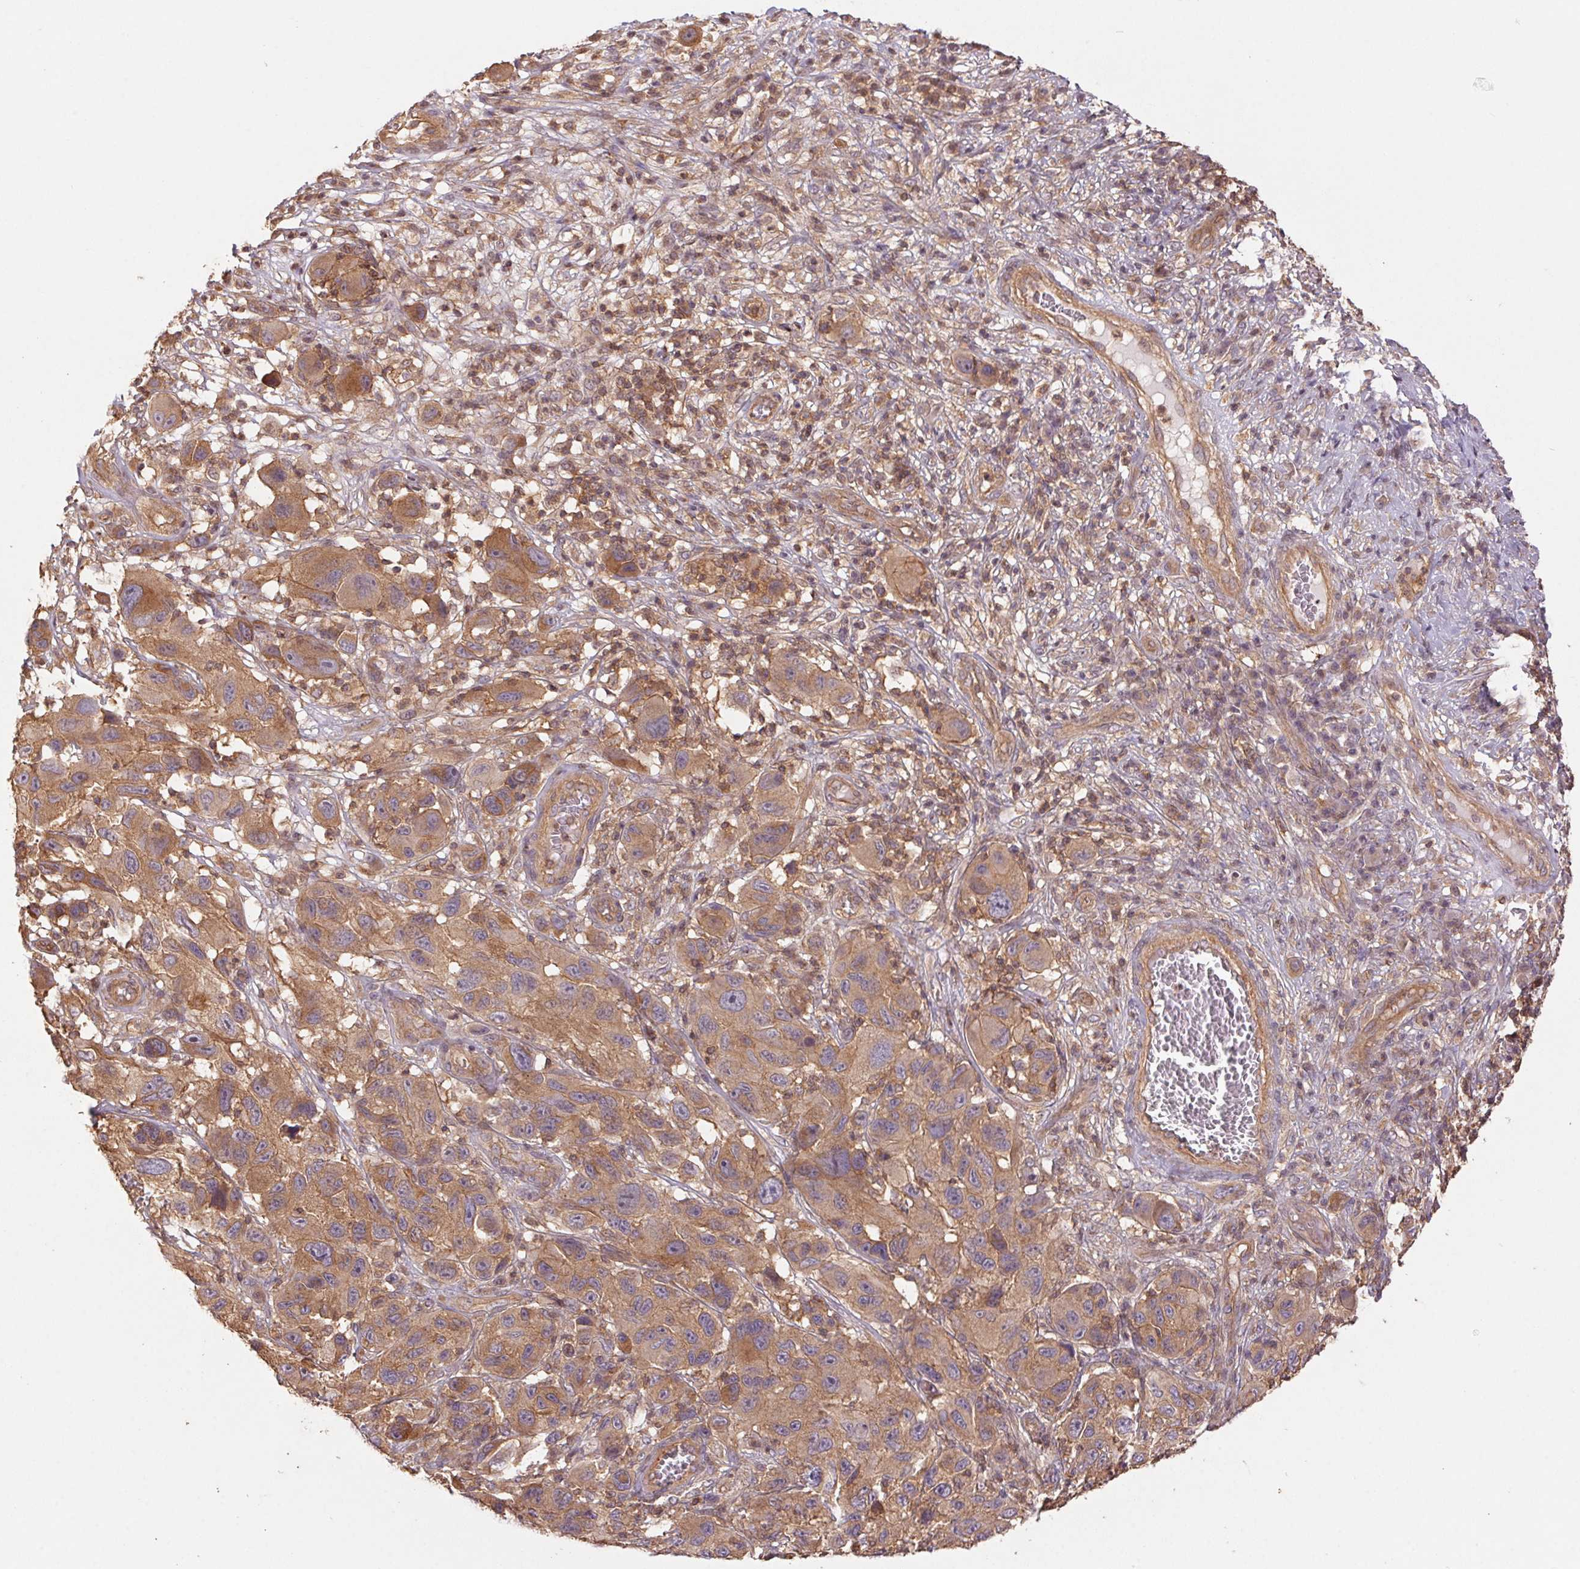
{"staining": {"intensity": "moderate", "quantity": ">75%", "location": "cytoplasmic/membranous"}, "tissue": "melanoma", "cell_type": "Tumor cells", "image_type": "cancer", "snomed": [{"axis": "morphology", "description": "Malignant melanoma, NOS"}, {"axis": "topography", "description": "Skin"}], "caption": "Malignant melanoma stained with DAB (3,3'-diaminobenzidine) immunohistochemistry (IHC) shows medium levels of moderate cytoplasmic/membranous staining in approximately >75% of tumor cells.", "gene": "TUBA3D", "patient": {"sex": "male", "age": 53}}